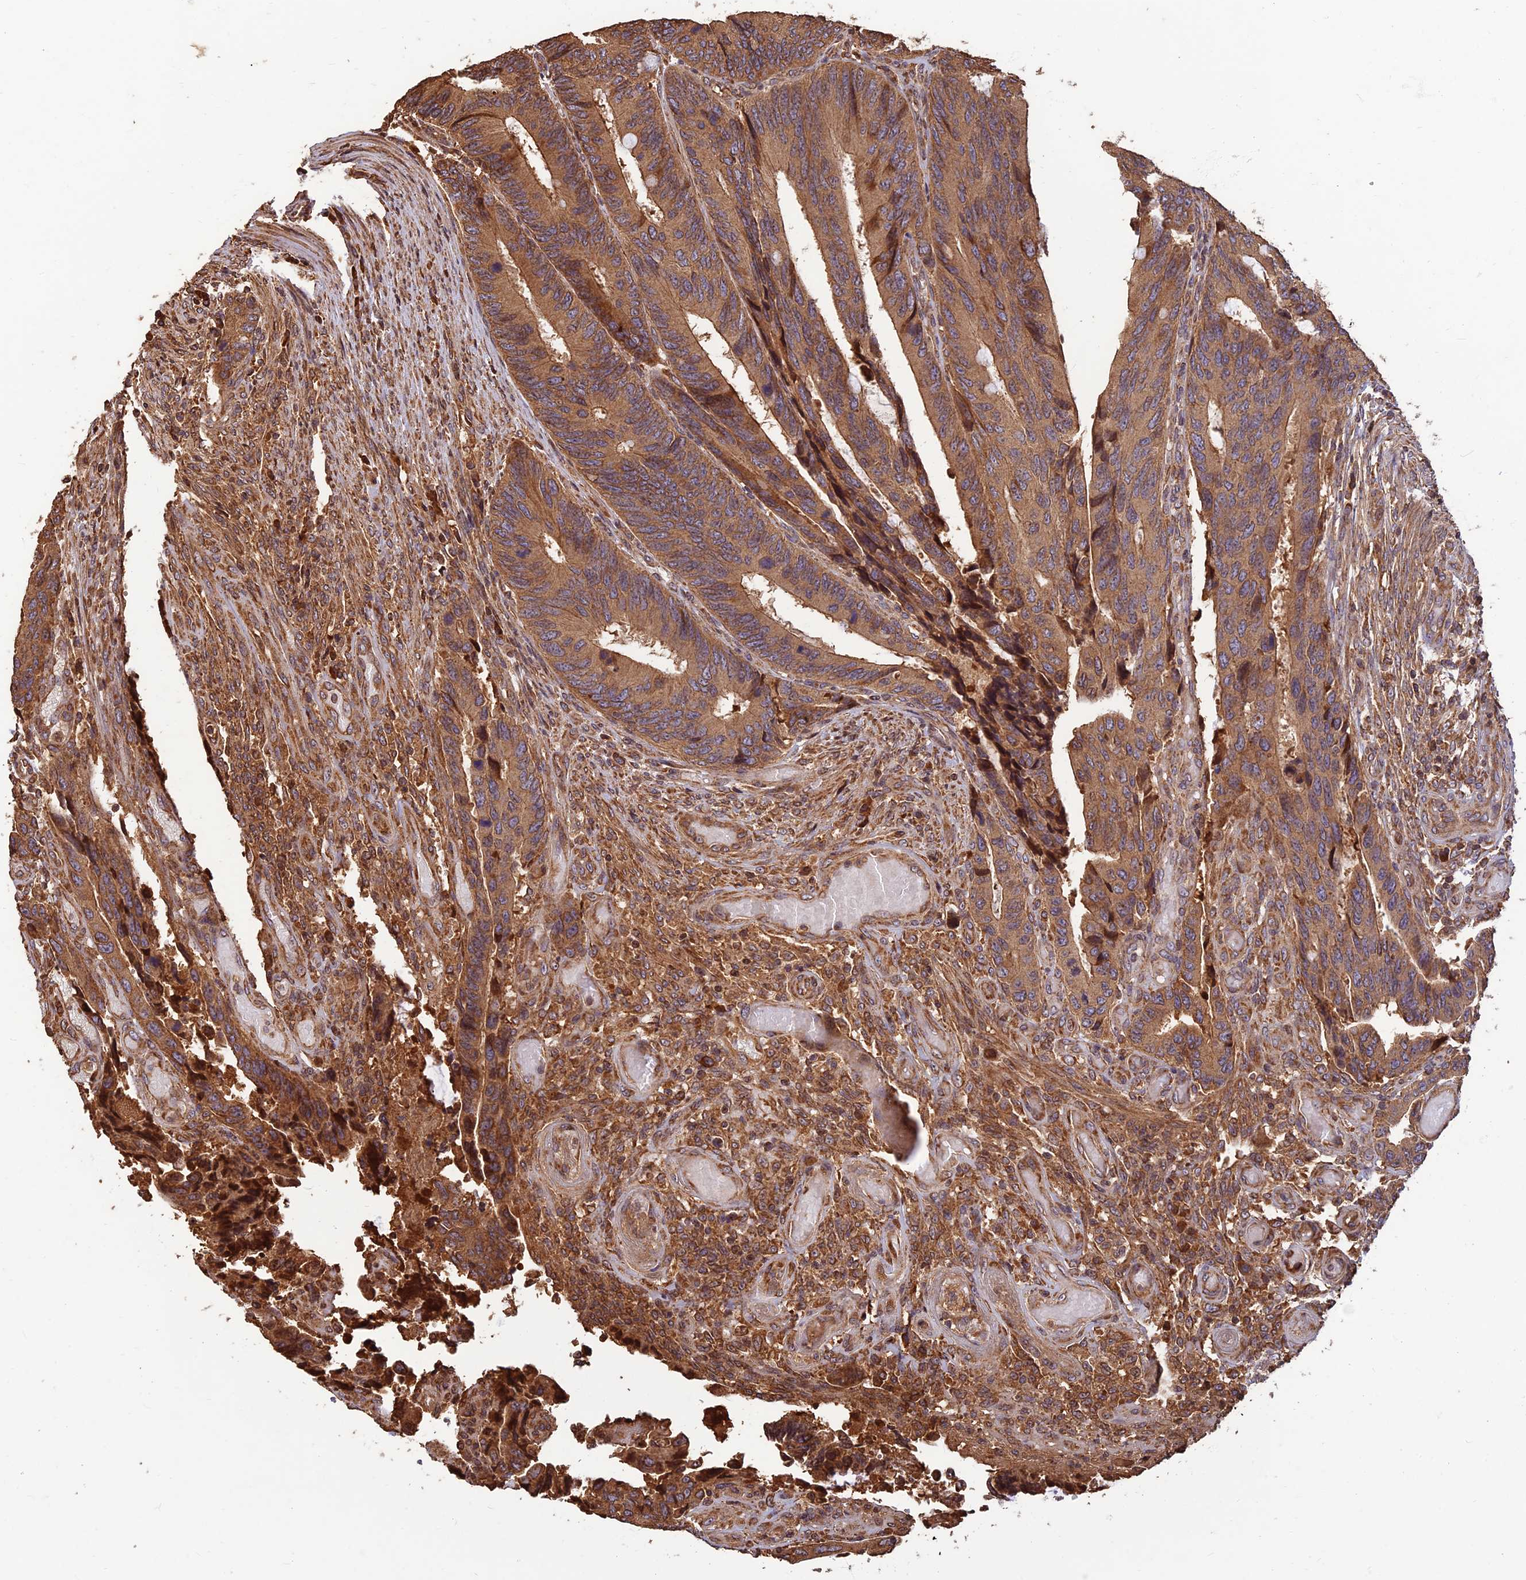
{"staining": {"intensity": "moderate", "quantity": ">75%", "location": "cytoplasmic/membranous"}, "tissue": "colorectal cancer", "cell_type": "Tumor cells", "image_type": "cancer", "snomed": [{"axis": "morphology", "description": "Adenocarcinoma, NOS"}, {"axis": "topography", "description": "Colon"}], "caption": "Colorectal adenocarcinoma was stained to show a protein in brown. There is medium levels of moderate cytoplasmic/membranous positivity in approximately >75% of tumor cells.", "gene": "CORO1C", "patient": {"sex": "male", "age": 87}}